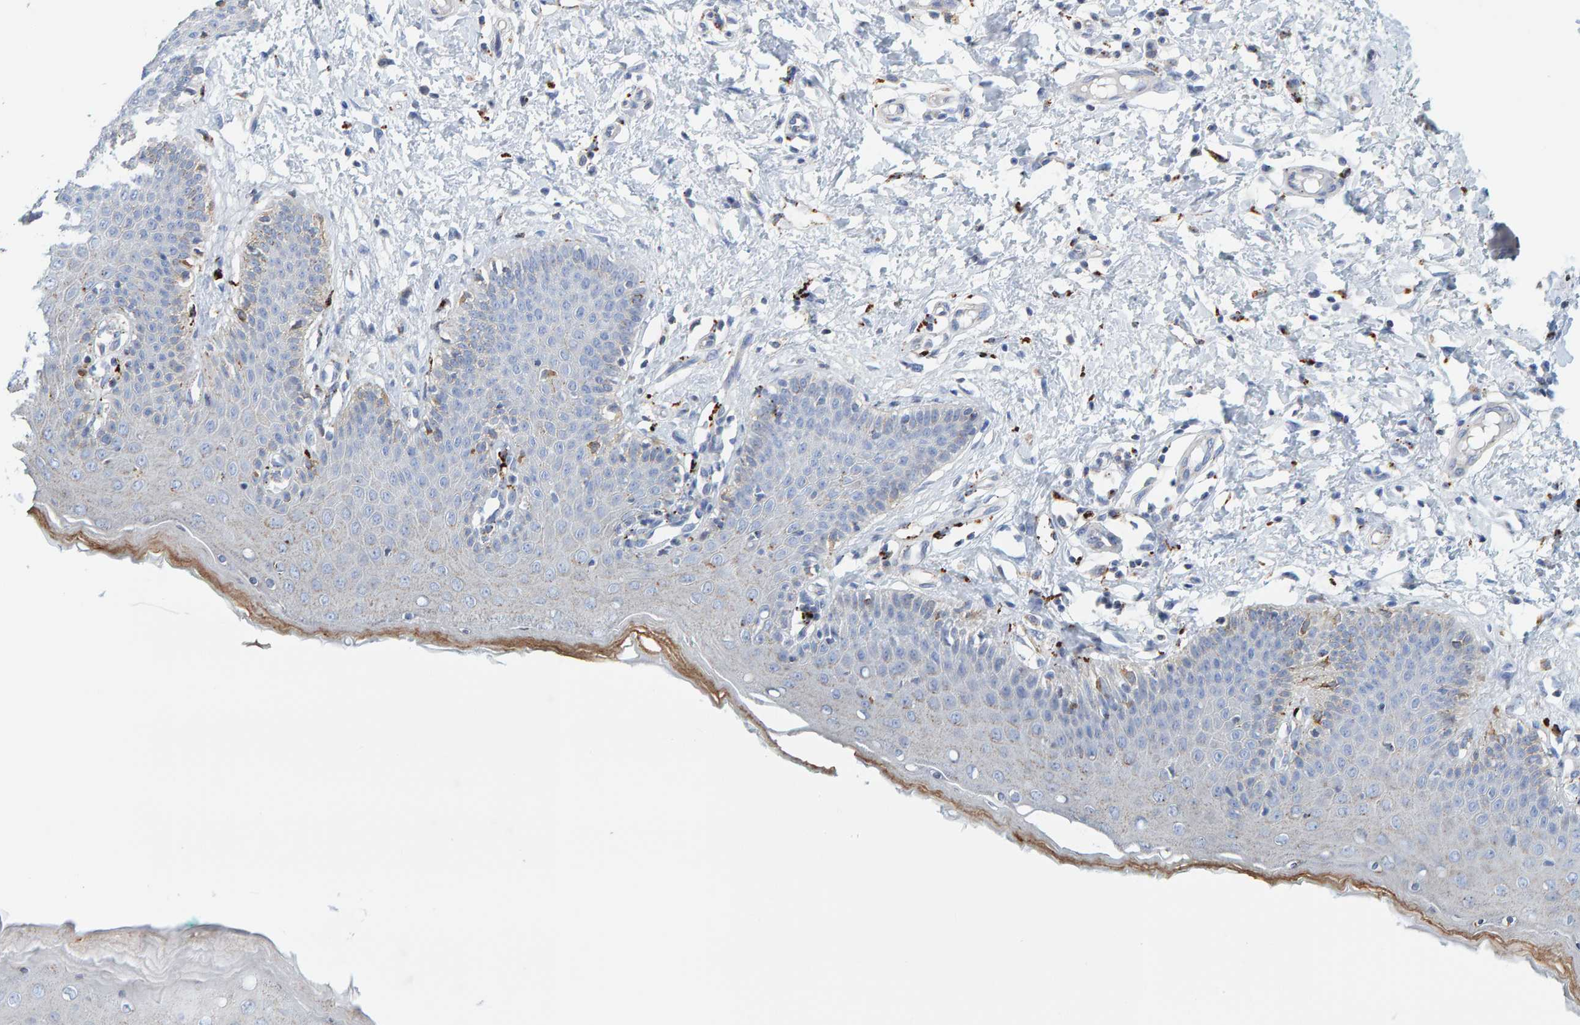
{"staining": {"intensity": "weak", "quantity": "<25%", "location": "cytoplasmic/membranous"}, "tissue": "skin", "cell_type": "Epidermal cells", "image_type": "normal", "snomed": [{"axis": "morphology", "description": "Normal tissue, NOS"}, {"axis": "topography", "description": "Vulva"}], "caption": "The immunohistochemistry (IHC) histopathology image has no significant staining in epidermal cells of skin.", "gene": "BIN3", "patient": {"sex": "female", "age": 66}}